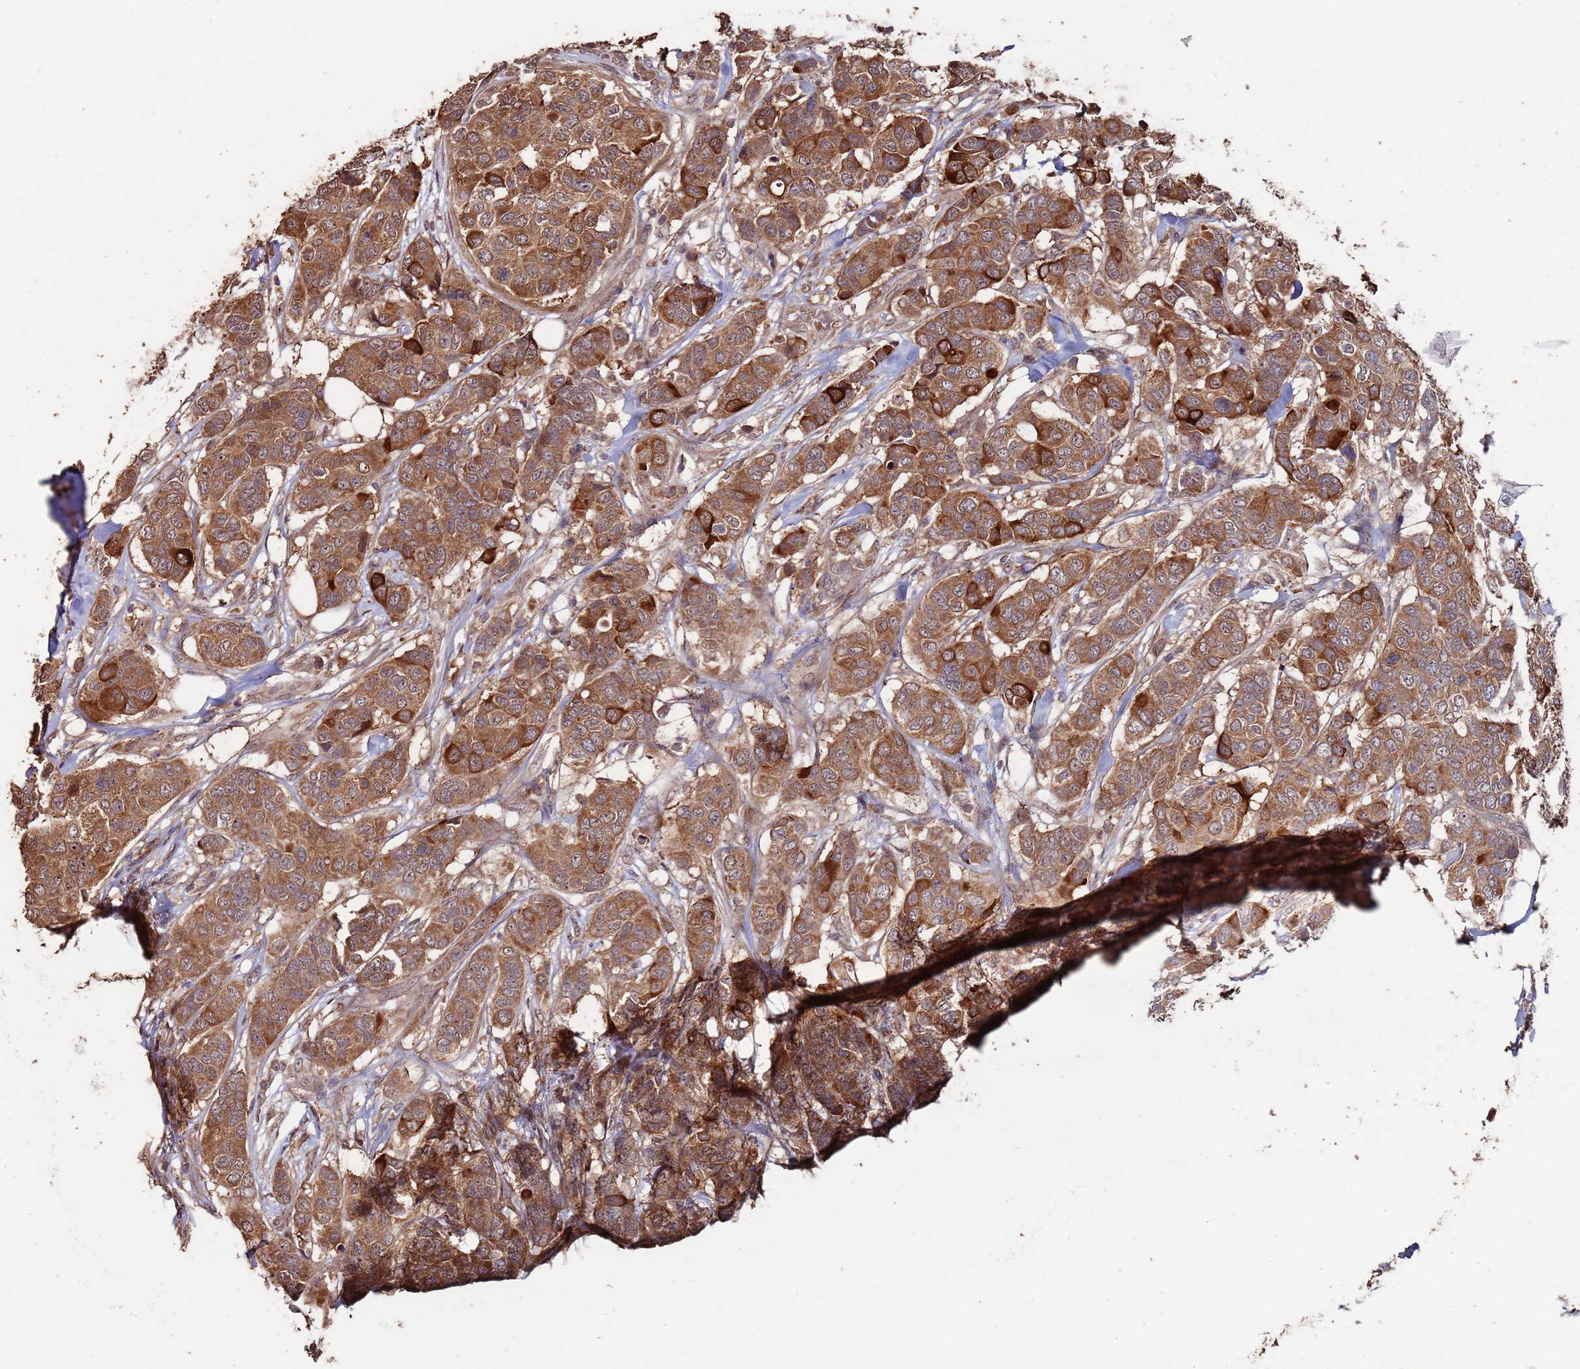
{"staining": {"intensity": "moderate", "quantity": ">75%", "location": "cytoplasmic/membranous"}, "tissue": "breast cancer", "cell_type": "Tumor cells", "image_type": "cancer", "snomed": [{"axis": "morphology", "description": "Lobular carcinoma"}, {"axis": "topography", "description": "Breast"}], "caption": "Protein expression analysis of human lobular carcinoma (breast) reveals moderate cytoplasmic/membranous positivity in about >75% of tumor cells.", "gene": "PRR7", "patient": {"sex": "female", "age": 51}}